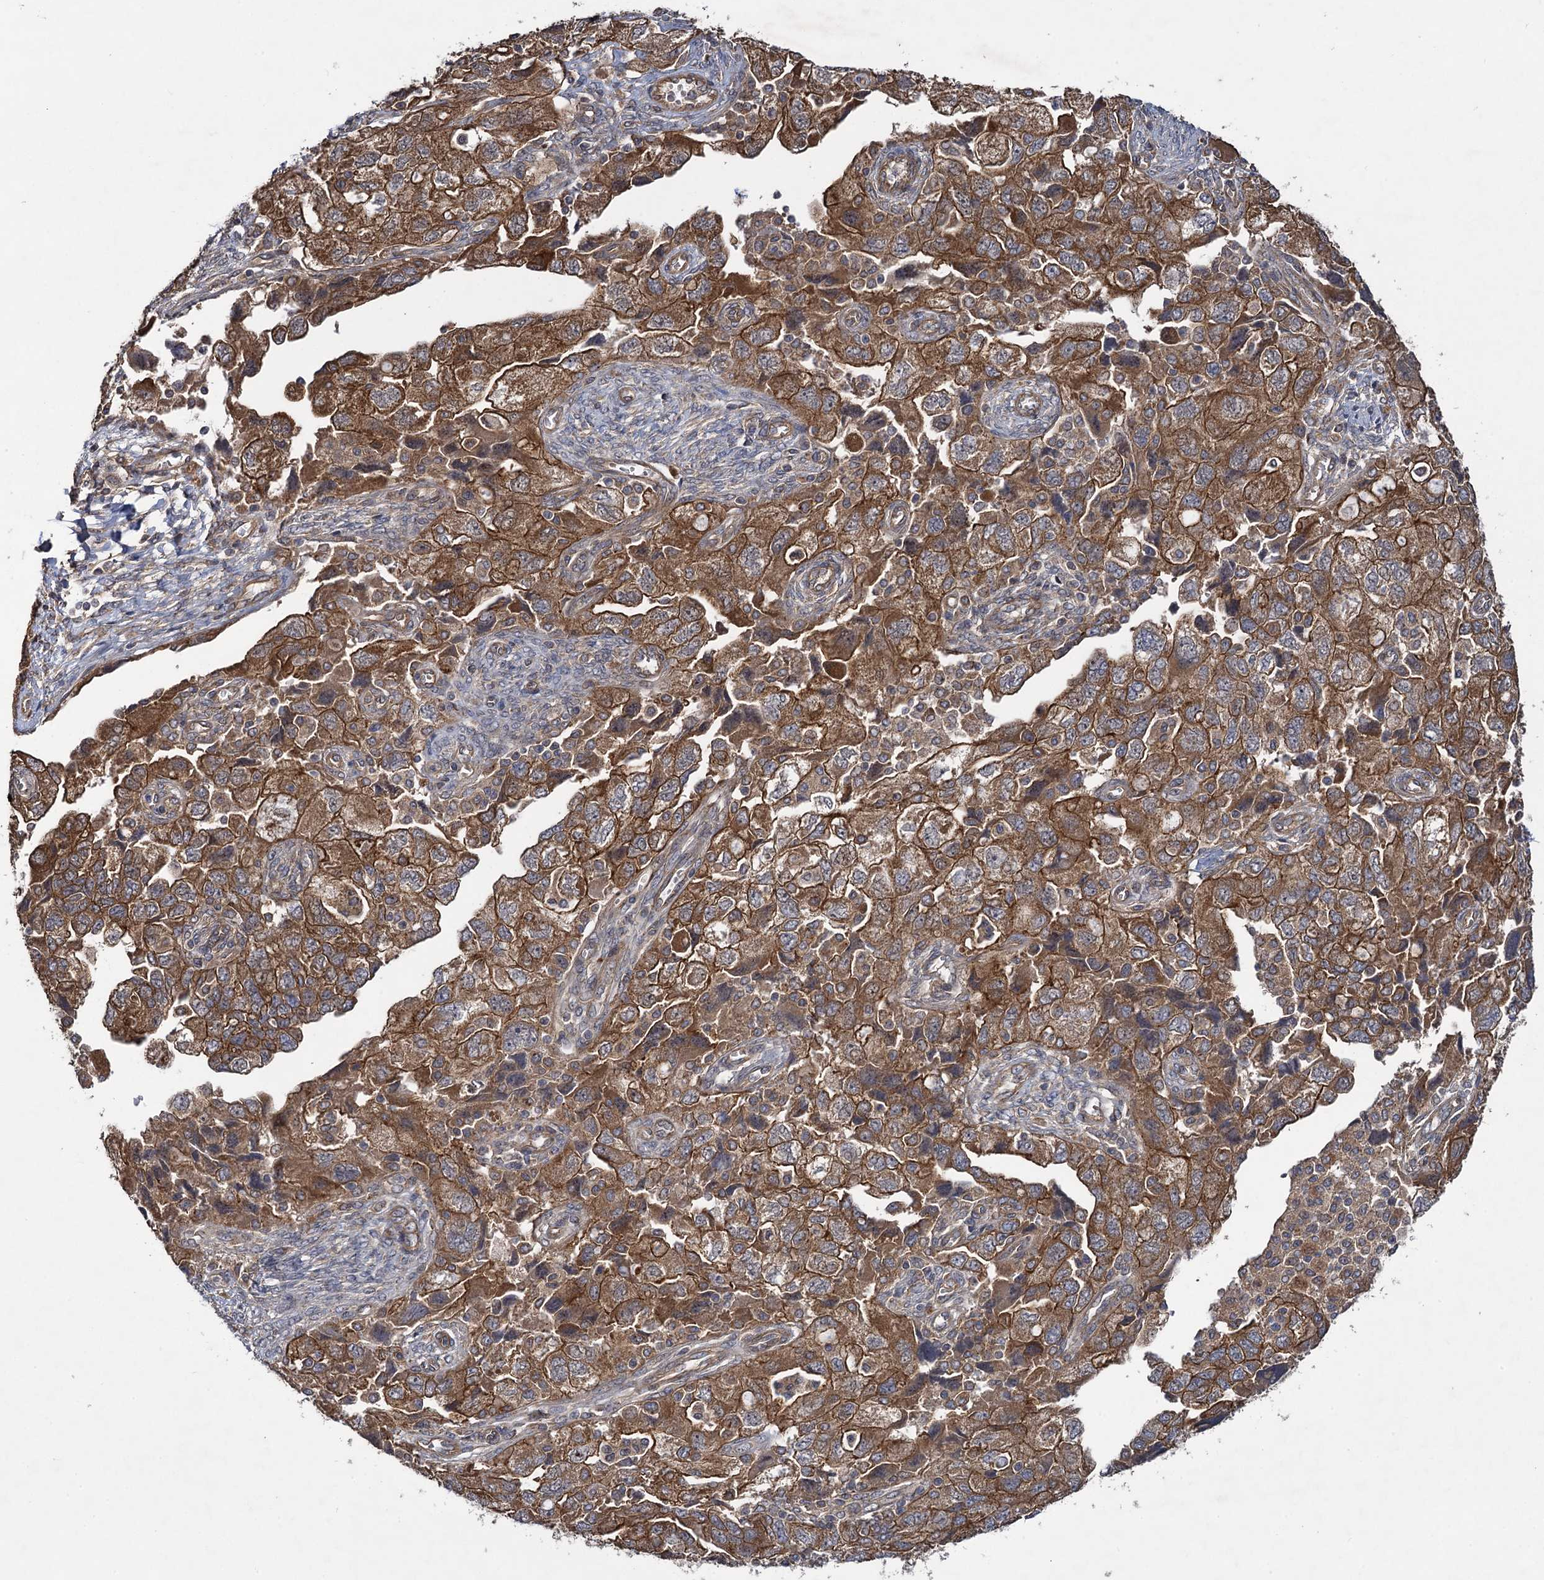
{"staining": {"intensity": "strong", "quantity": ">75%", "location": "cytoplasmic/membranous"}, "tissue": "ovarian cancer", "cell_type": "Tumor cells", "image_type": "cancer", "snomed": [{"axis": "morphology", "description": "Carcinoma, NOS"}, {"axis": "morphology", "description": "Cystadenocarcinoma, serous, NOS"}, {"axis": "topography", "description": "Ovary"}], "caption": "Human serous cystadenocarcinoma (ovarian) stained with a brown dye shows strong cytoplasmic/membranous positive expression in approximately >75% of tumor cells.", "gene": "HAUS1", "patient": {"sex": "female", "age": 69}}